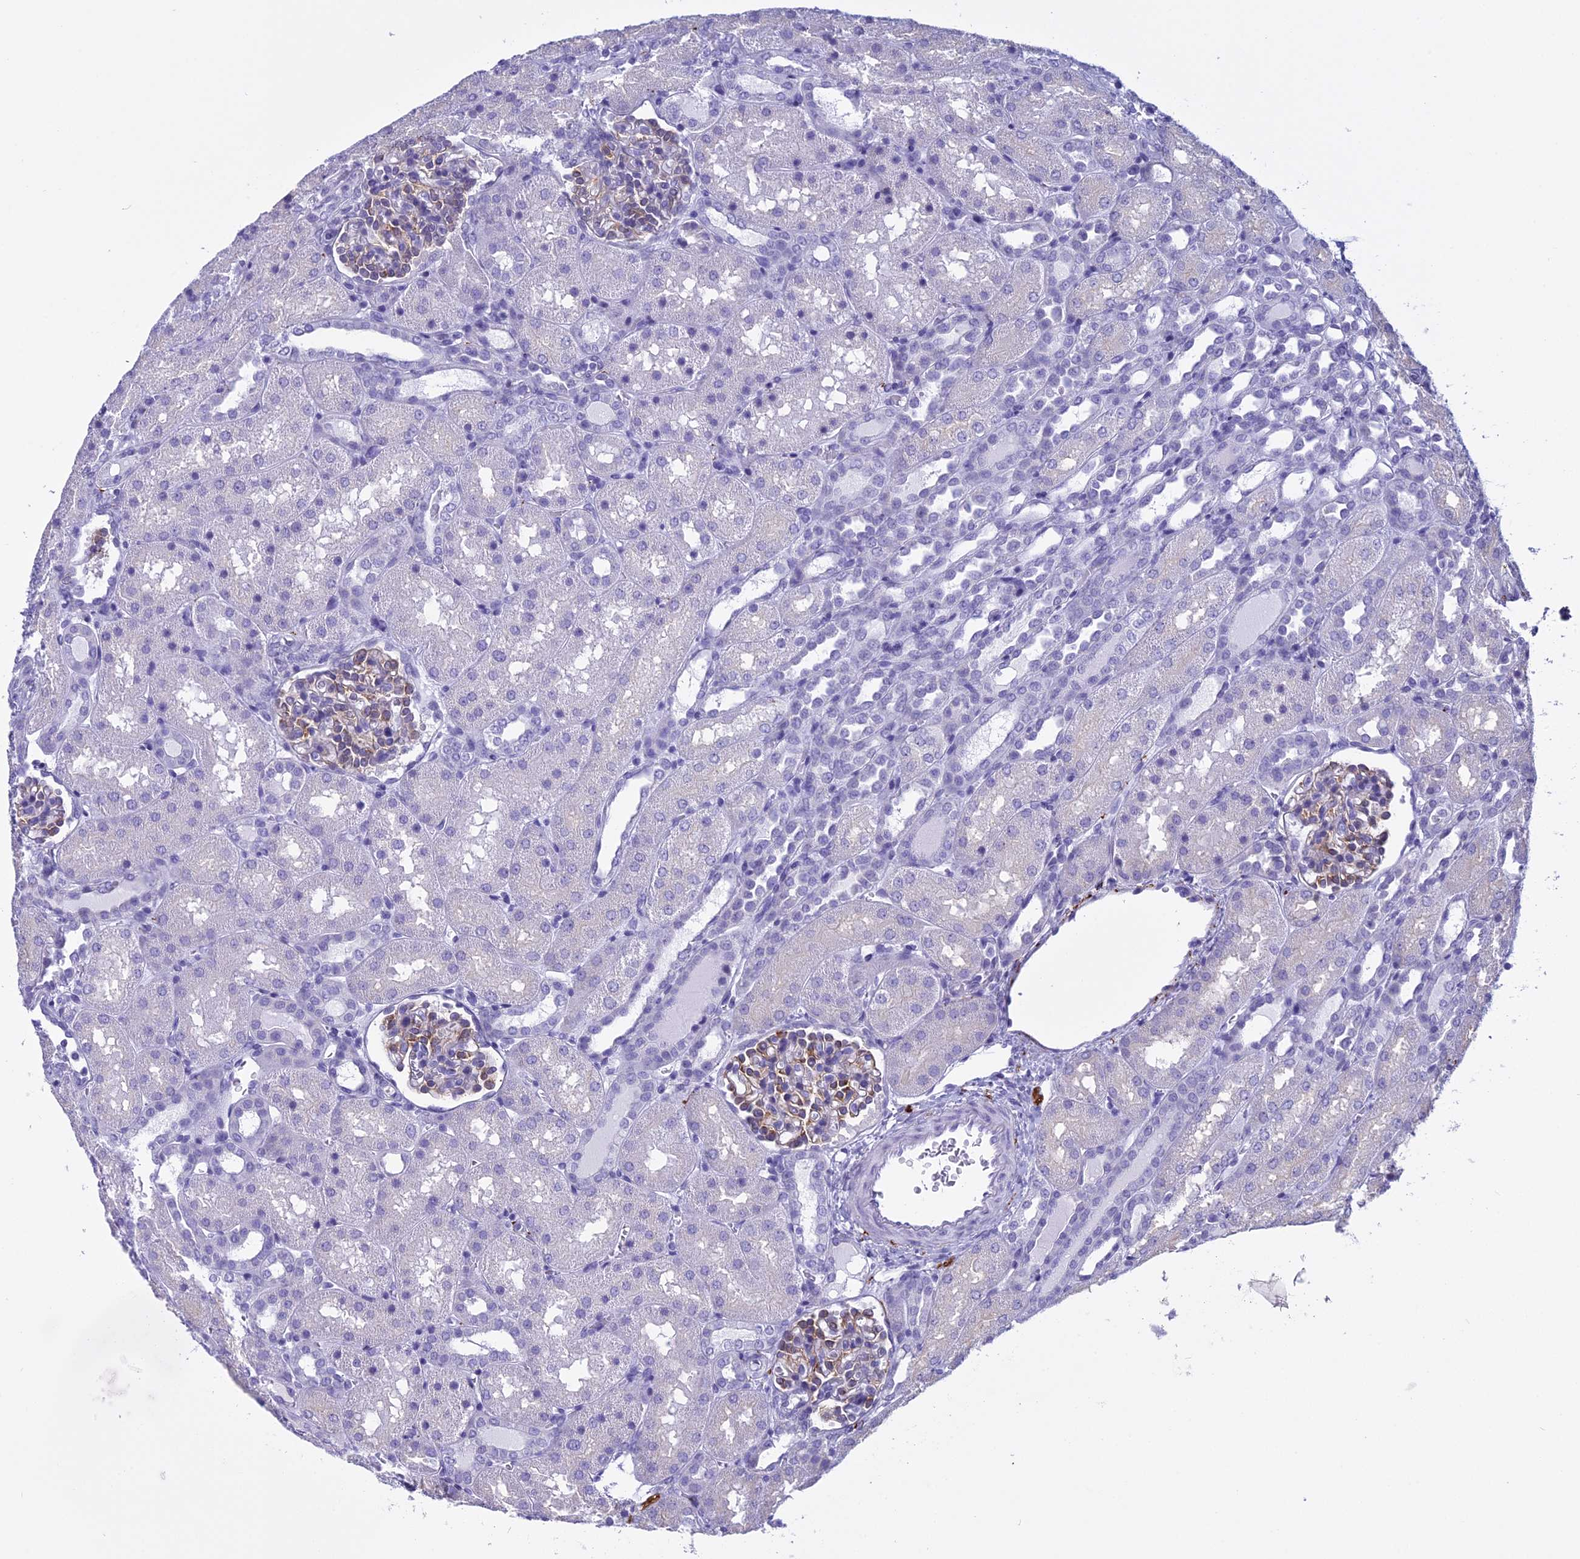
{"staining": {"intensity": "moderate", "quantity": "25%-75%", "location": "cytoplasmic/membranous"}, "tissue": "kidney", "cell_type": "Cells in glomeruli", "image_type": "normal", "snomed": [{"axis": "morphology", "description": "Normal tissue, NOS"}, {"axis": "topography", "description": "Kidney"}], "caption": "Kidney stained for a protein shows moderate cytoplasmic/membranous positivity in cells in glomeruli. (DAB = brown stain, brightfield microscopy at high magnification).", "gene": "MAP6", "patient": {"sex": "male", "age": 1}}